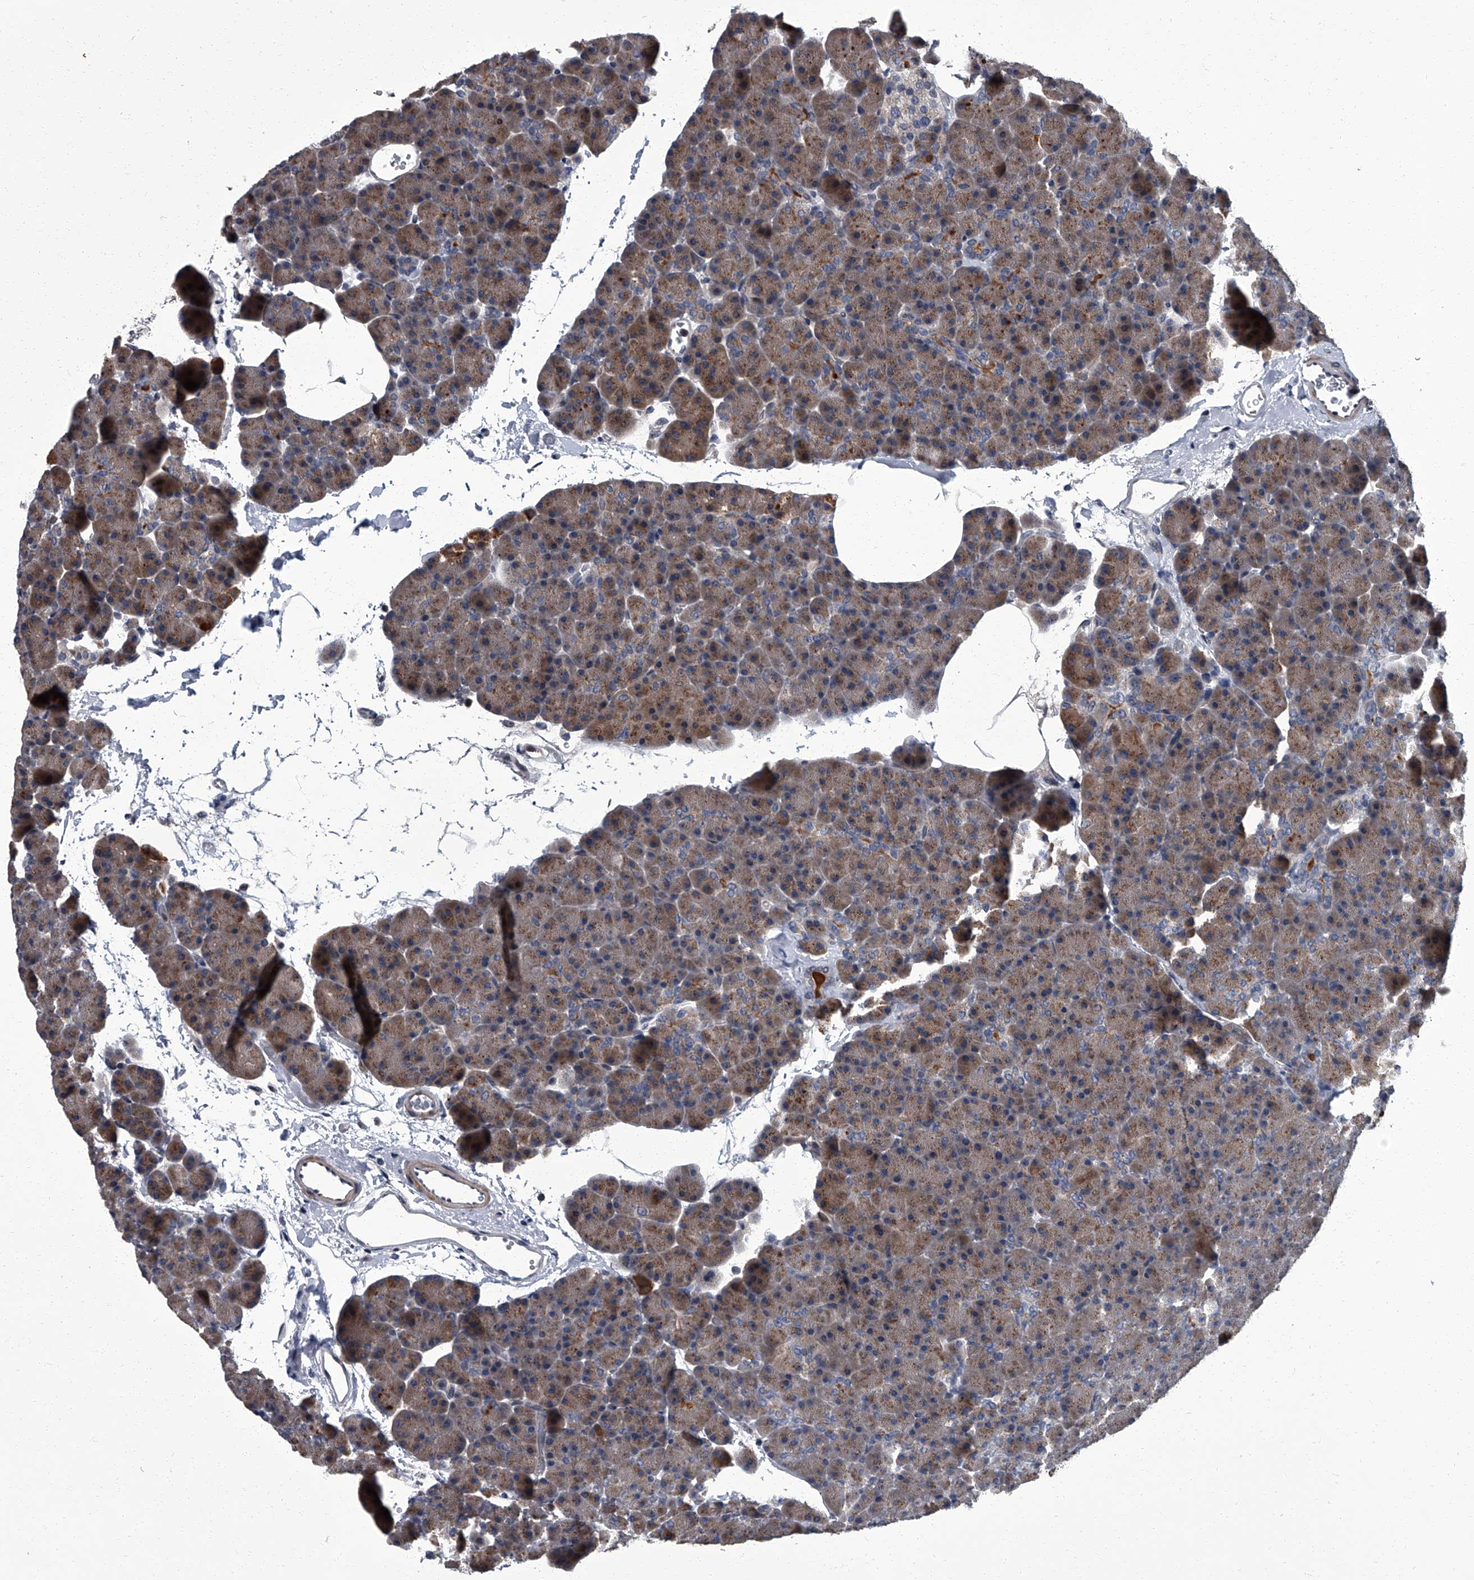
{"staining": {"intensity": "moderate", "quantity": ">75%", "location": "cytoplasmic/membranous"}, "tissue": "pancreas", "cell_type": "Exocrine glandular cells", "image_type": "normal", "snomed": [{"axis": "morphology", "description": "Normal tissue, NOS"}, {"axis": "morphology", "description": "Carcinoid, malignant, NOS"}, {"axis": "topography", "description": "Pancreas"}], "caption": "Exocrine glandular cells show medium levels of moderate cytoplasmic/membranous expression in about >75% of cells in benign human pancreas.", "gene": "ZNF274", "patient": {"sex": "female", "age": 35}}